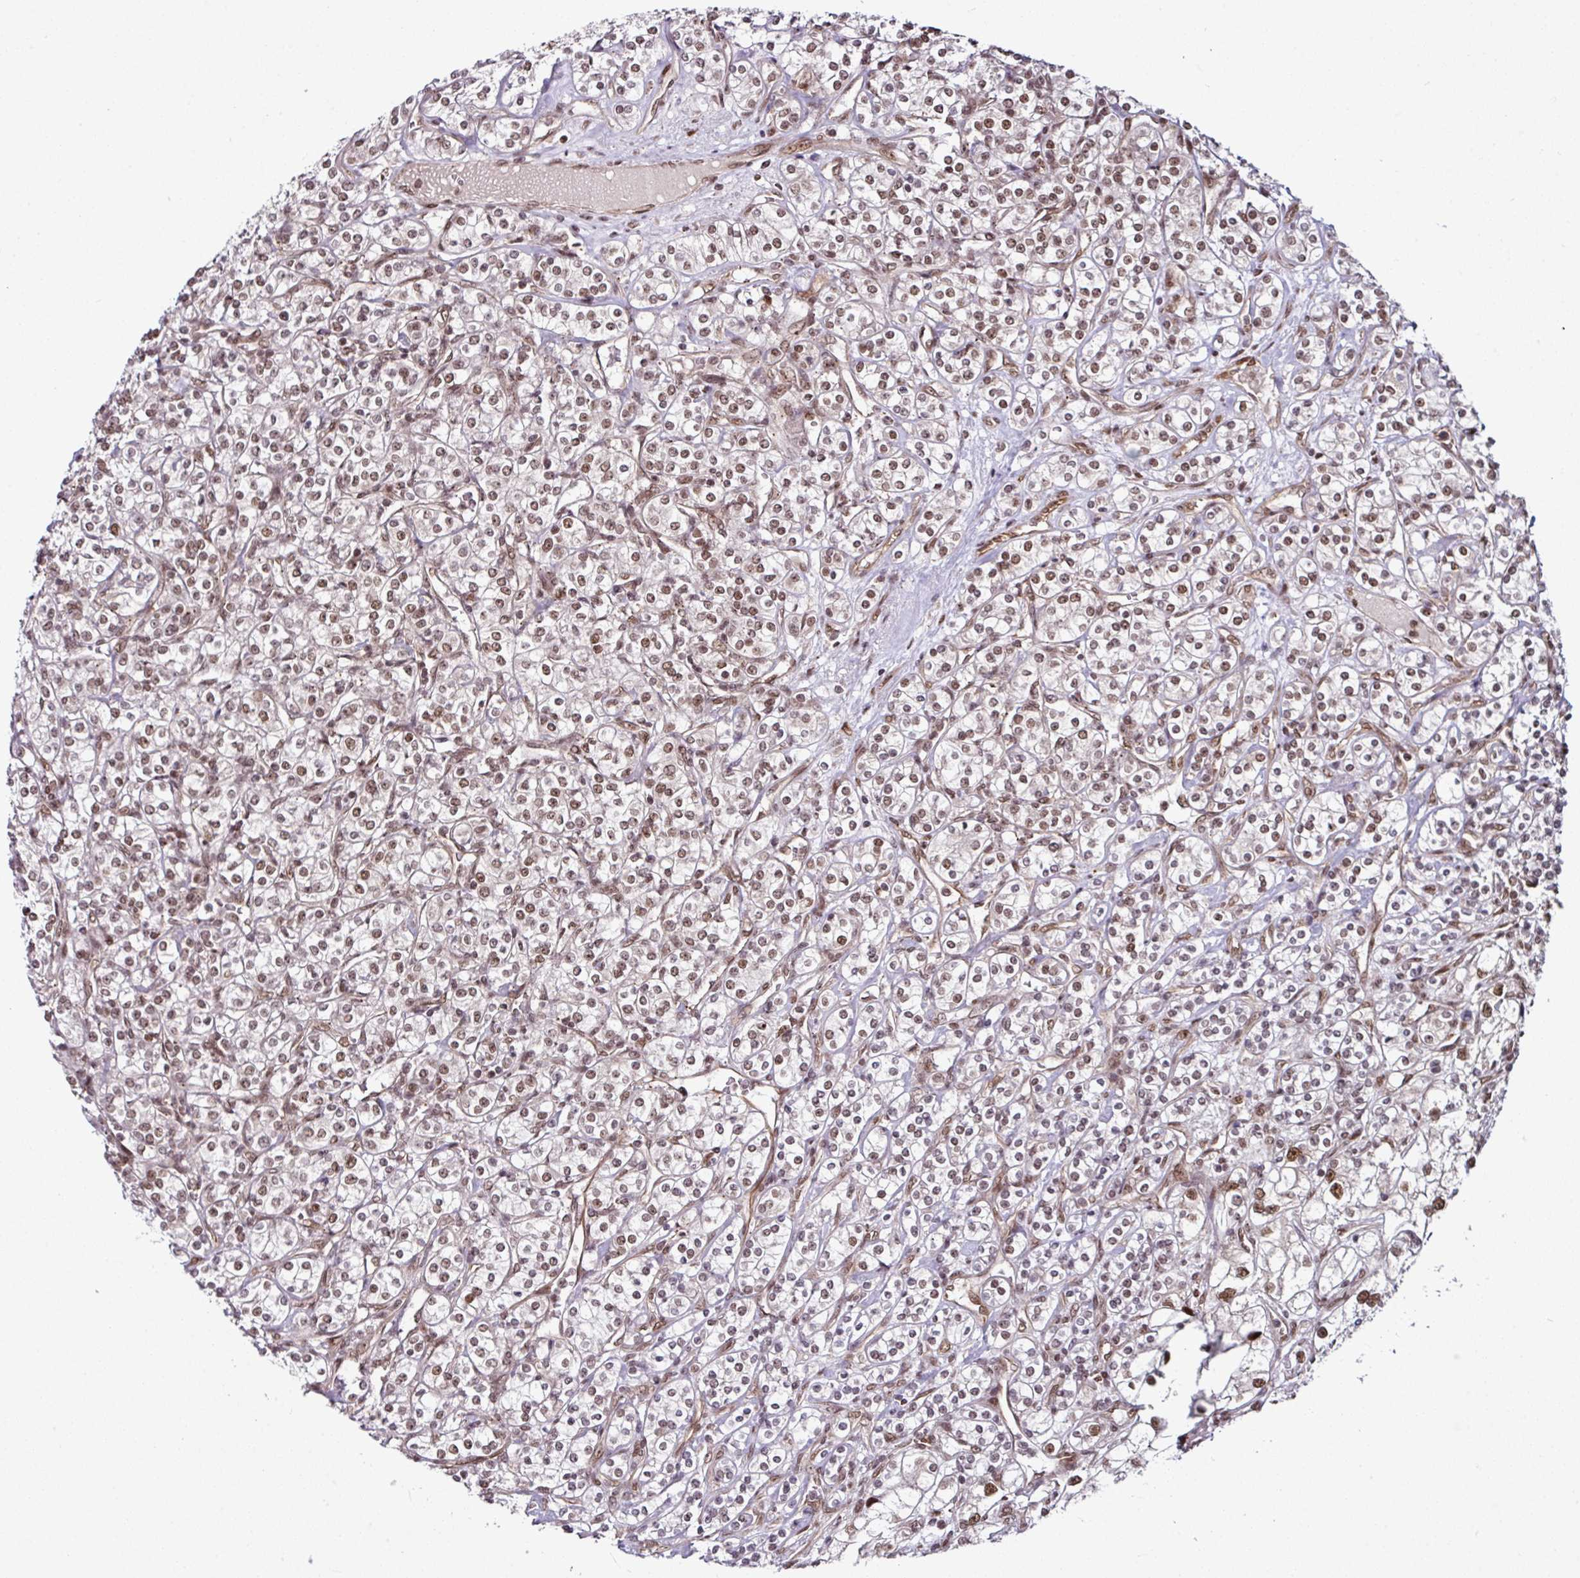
{"staining": {"intensity": "weak", "quantity": ">75%", "location": "nuclear"}, "tissue": "renal cancer", "cell_type": "Tumor cells", "image_type": "cancer", "snomed": [{"axis": "morphology", "description": "Adenocarcinoma, NOS"}, {"axis": "topography", "description": "Kidney"}], "caption": "Protein analysis of renal cancer (adenocarcinoma) tissue reveals weak nuclear expression in approximately >75% of tumor cells.", "gene": "MORF4L2", "patient": {"sex": "male", "age": 77}}